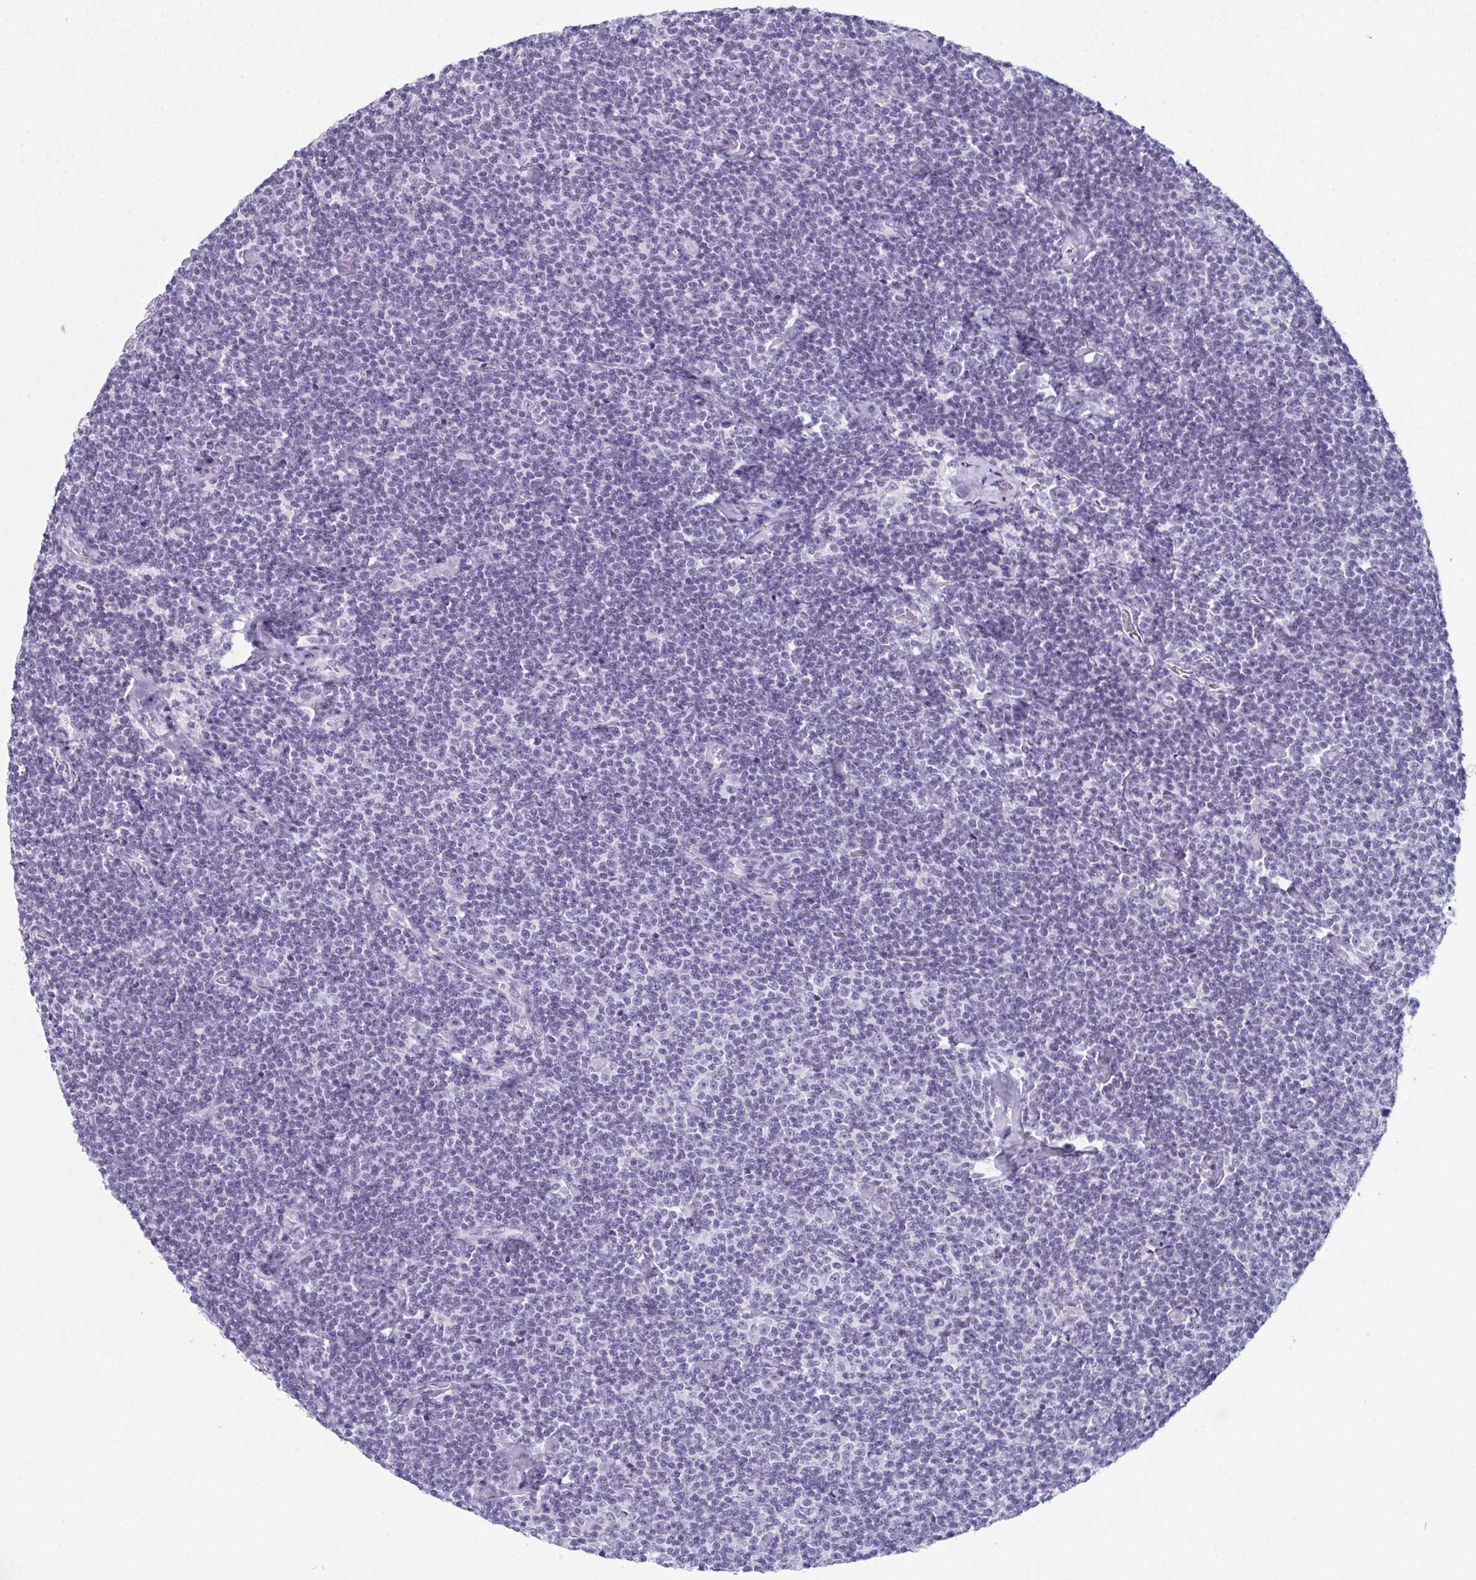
{"staining": {"intensity": "negative", "quantity": "none", "location": "none"}, "tissue": "lymphoma", "cell_type": "Tumor cells", "image_type": "cancer", "snomed": [{"axis": "morphology", "description": "Malignant lymphoma, non-Hodgkin's type, Low grade"}, {"axis": "topography", "description": "Lymph node"}], "caption": "Tumor cells show no significant expression in lymphoma. (DAB immunohistochemistry (IHC) visualized using brightfield microscopy, high magnification).", "gene": "ENKUR", "patient": {"sex": "male", "age": 81}}